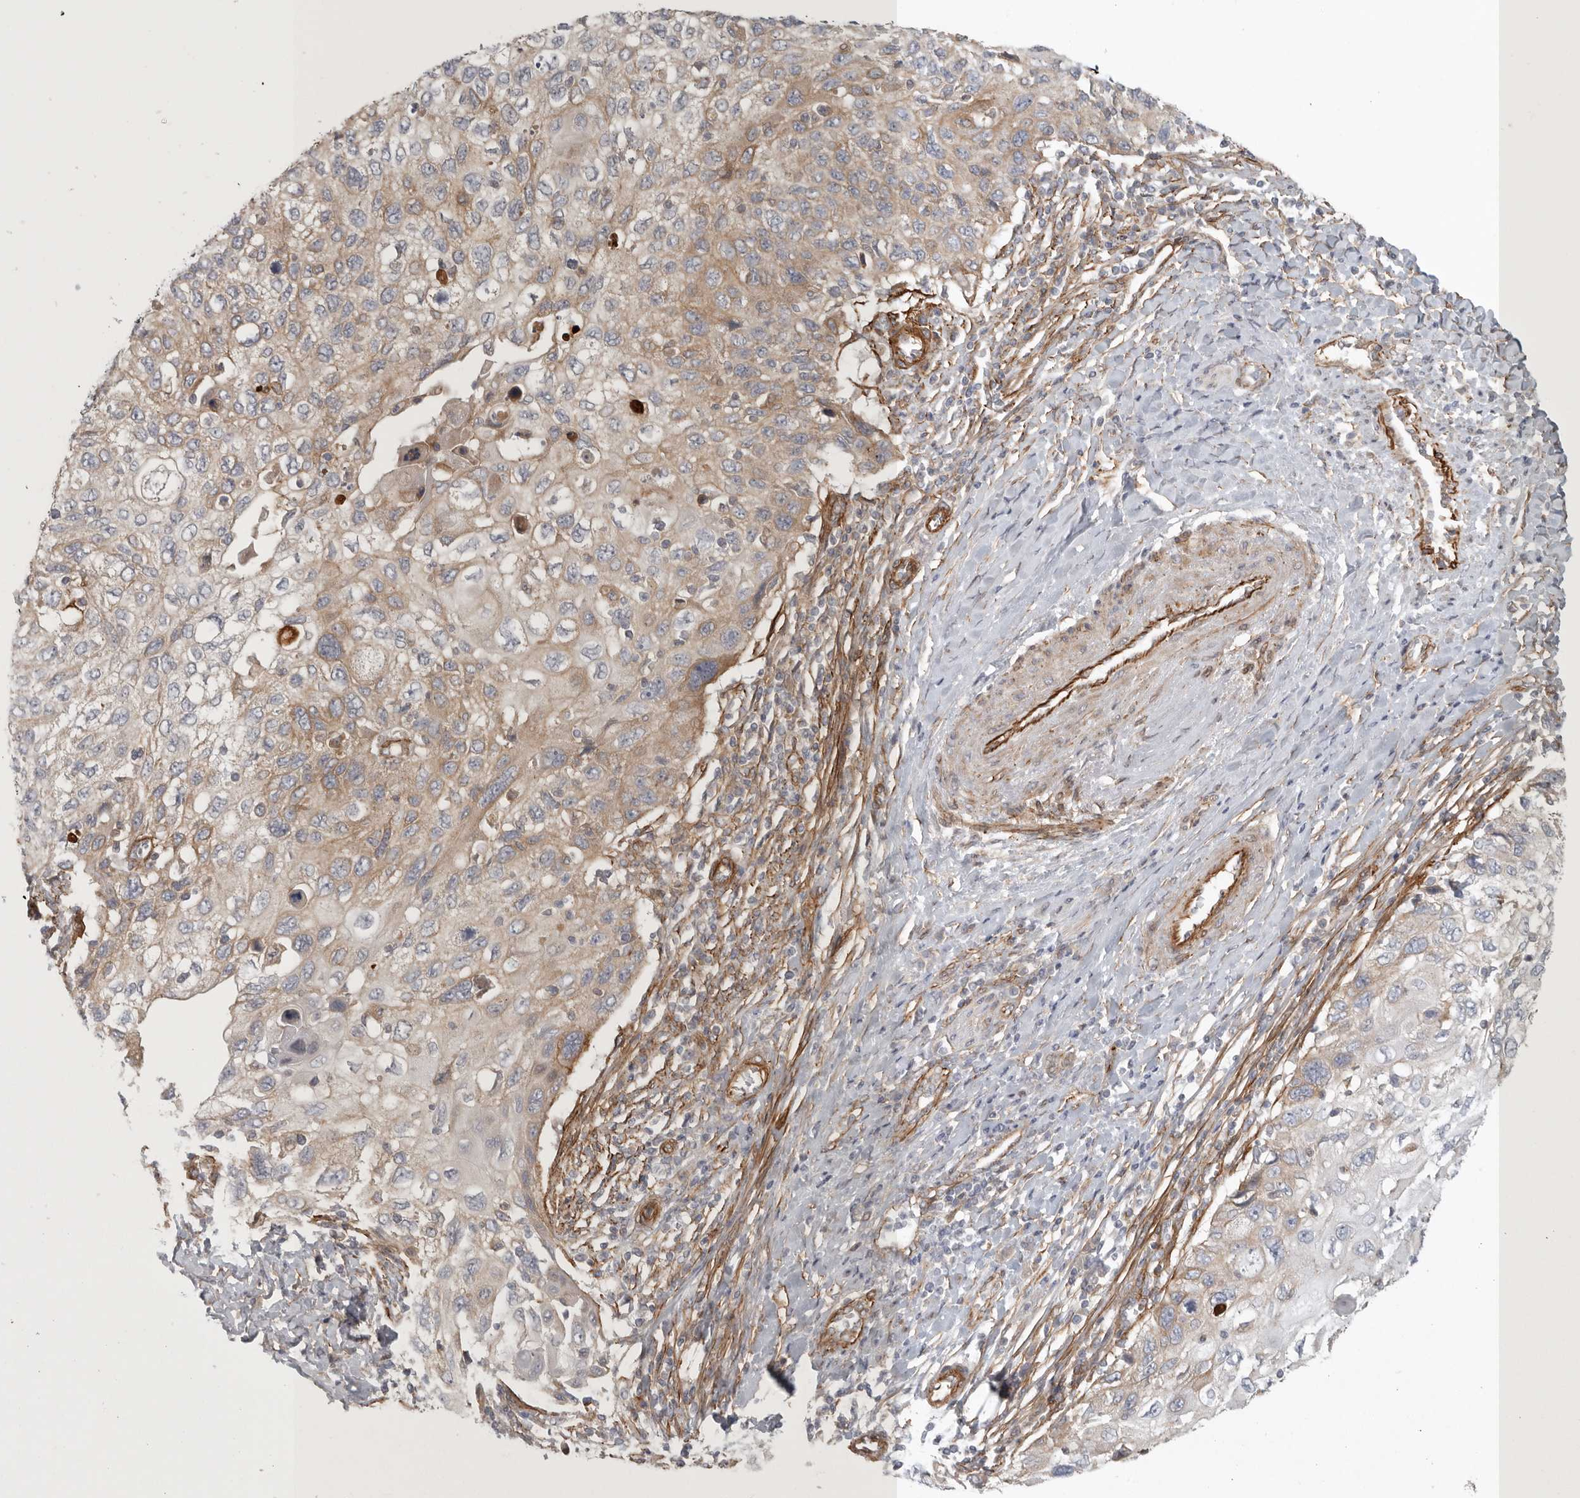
{"staining": {"intensity": "weak", "quantity": "25%-75%", "location": "cytoplasmic/membranous"}, "tissue": "cervical cancer", "cell_type": "Tumor cells", "image_type": "cancer", "snomed": [{"axis": "morphology", "description": "Squamous cell carcinoma, NOS"}, {"axis": "topography", "description": "Cervix"}], "caption": "Immunohistochemistry (IHC) photomicrograph of human cervical cancer stained for a protein (brown), which reveals low levels of weak cytoplasmic/membranous expression in about 25%-75% of tumor cells.", "gene": "LONRF1", "patient": {"sex": "female", "age": 70}}